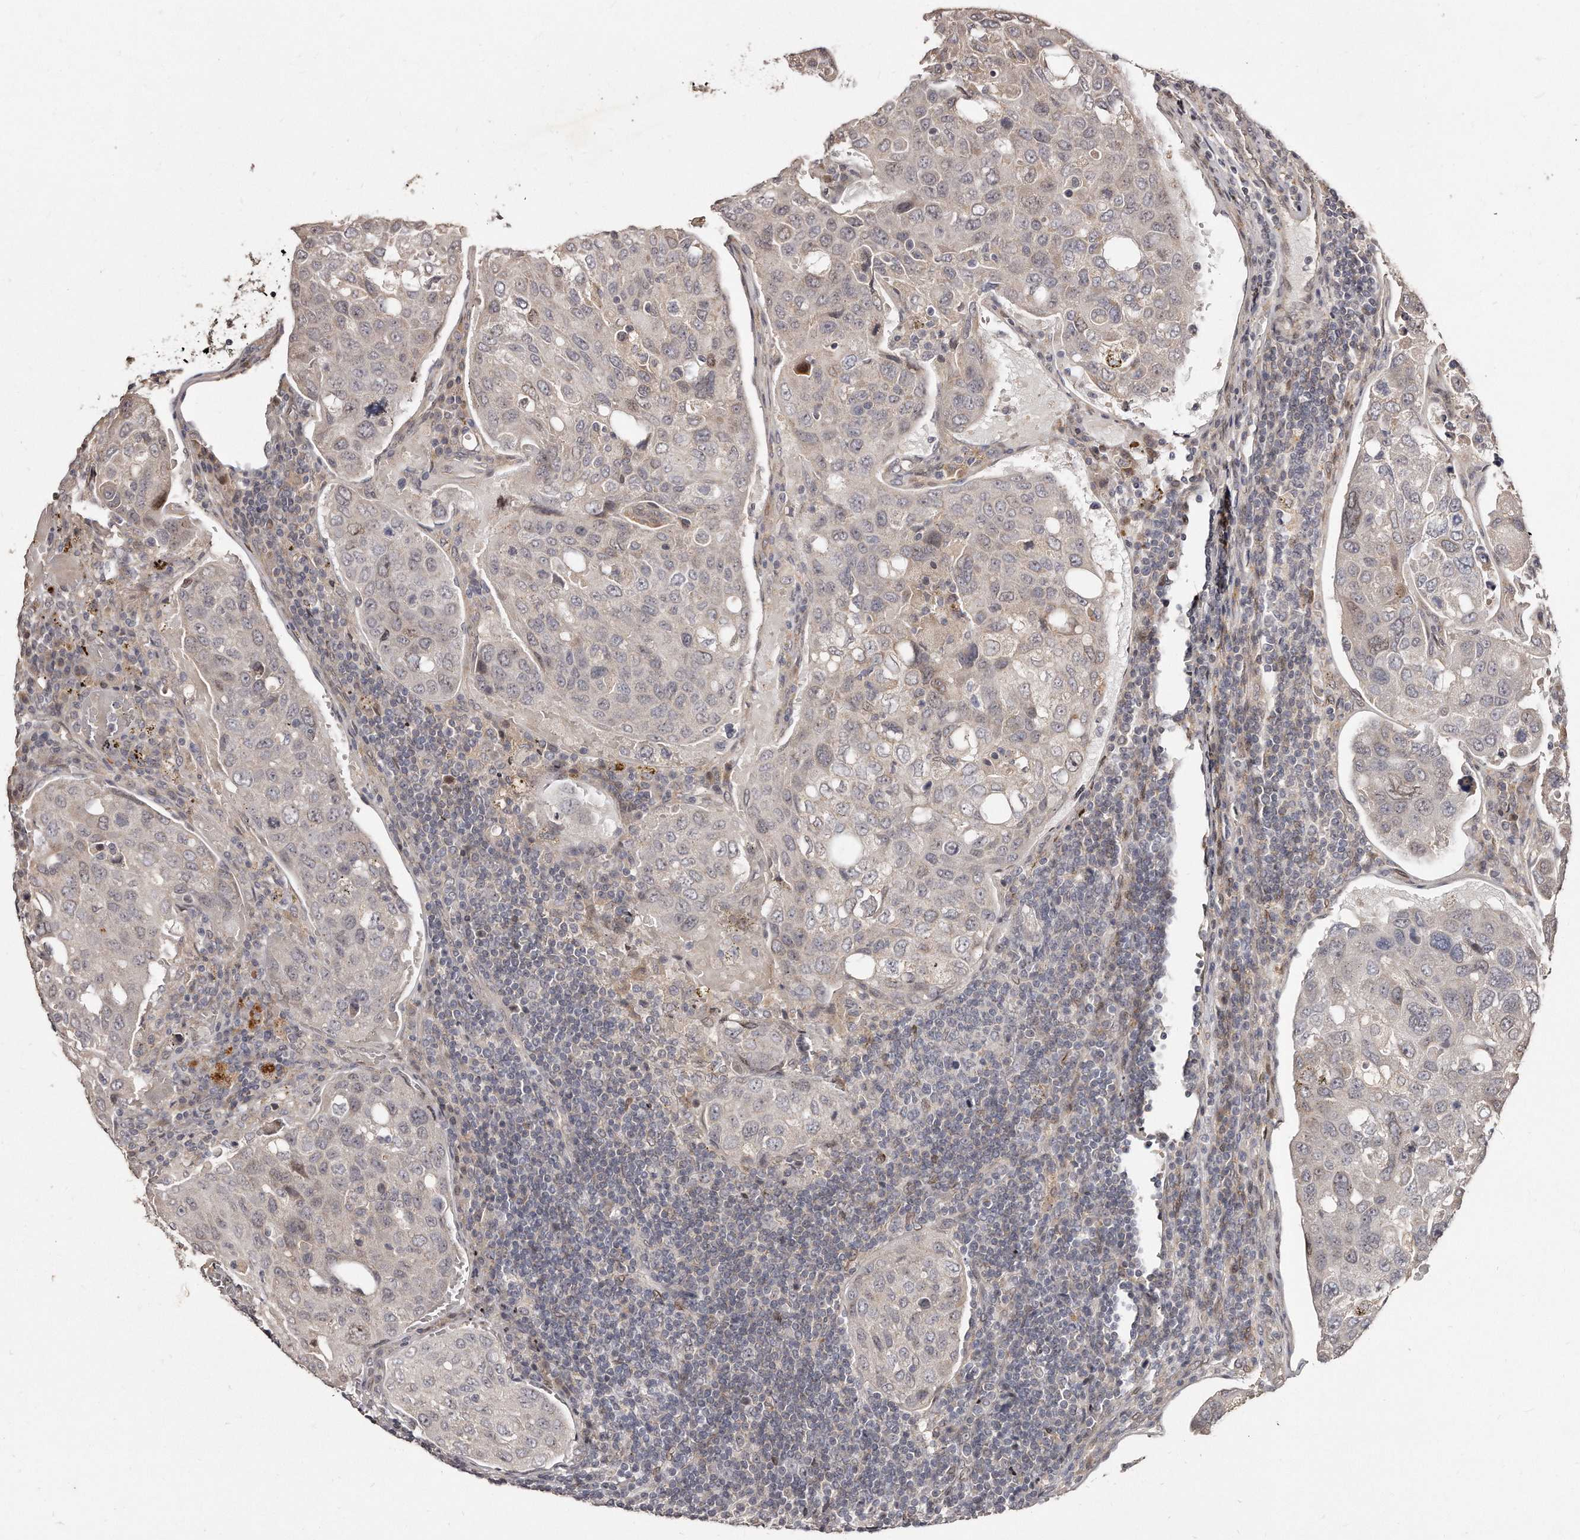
{"staining": {"intensity": "negative", "quantity": "none", "location": "none"}, "tissue": "urothelial cancer", "cell_type": "Tumor cells", "image_type": "cancer", "snomed": [{"axis": "morphology", "description": "Urothelial carcinoma, High grade"}, {"axis": "topography", "description": "Lymph node"}, {"axis": "topography", "description": "Urinary bladder"}], "caption": "This is an immunohistochemistry (IHC) histopathology image of urothelial cancer. There is no staining in tumor cells.", "gene": "HASPIN", "patient": {"sex": "male", "age": 51}}